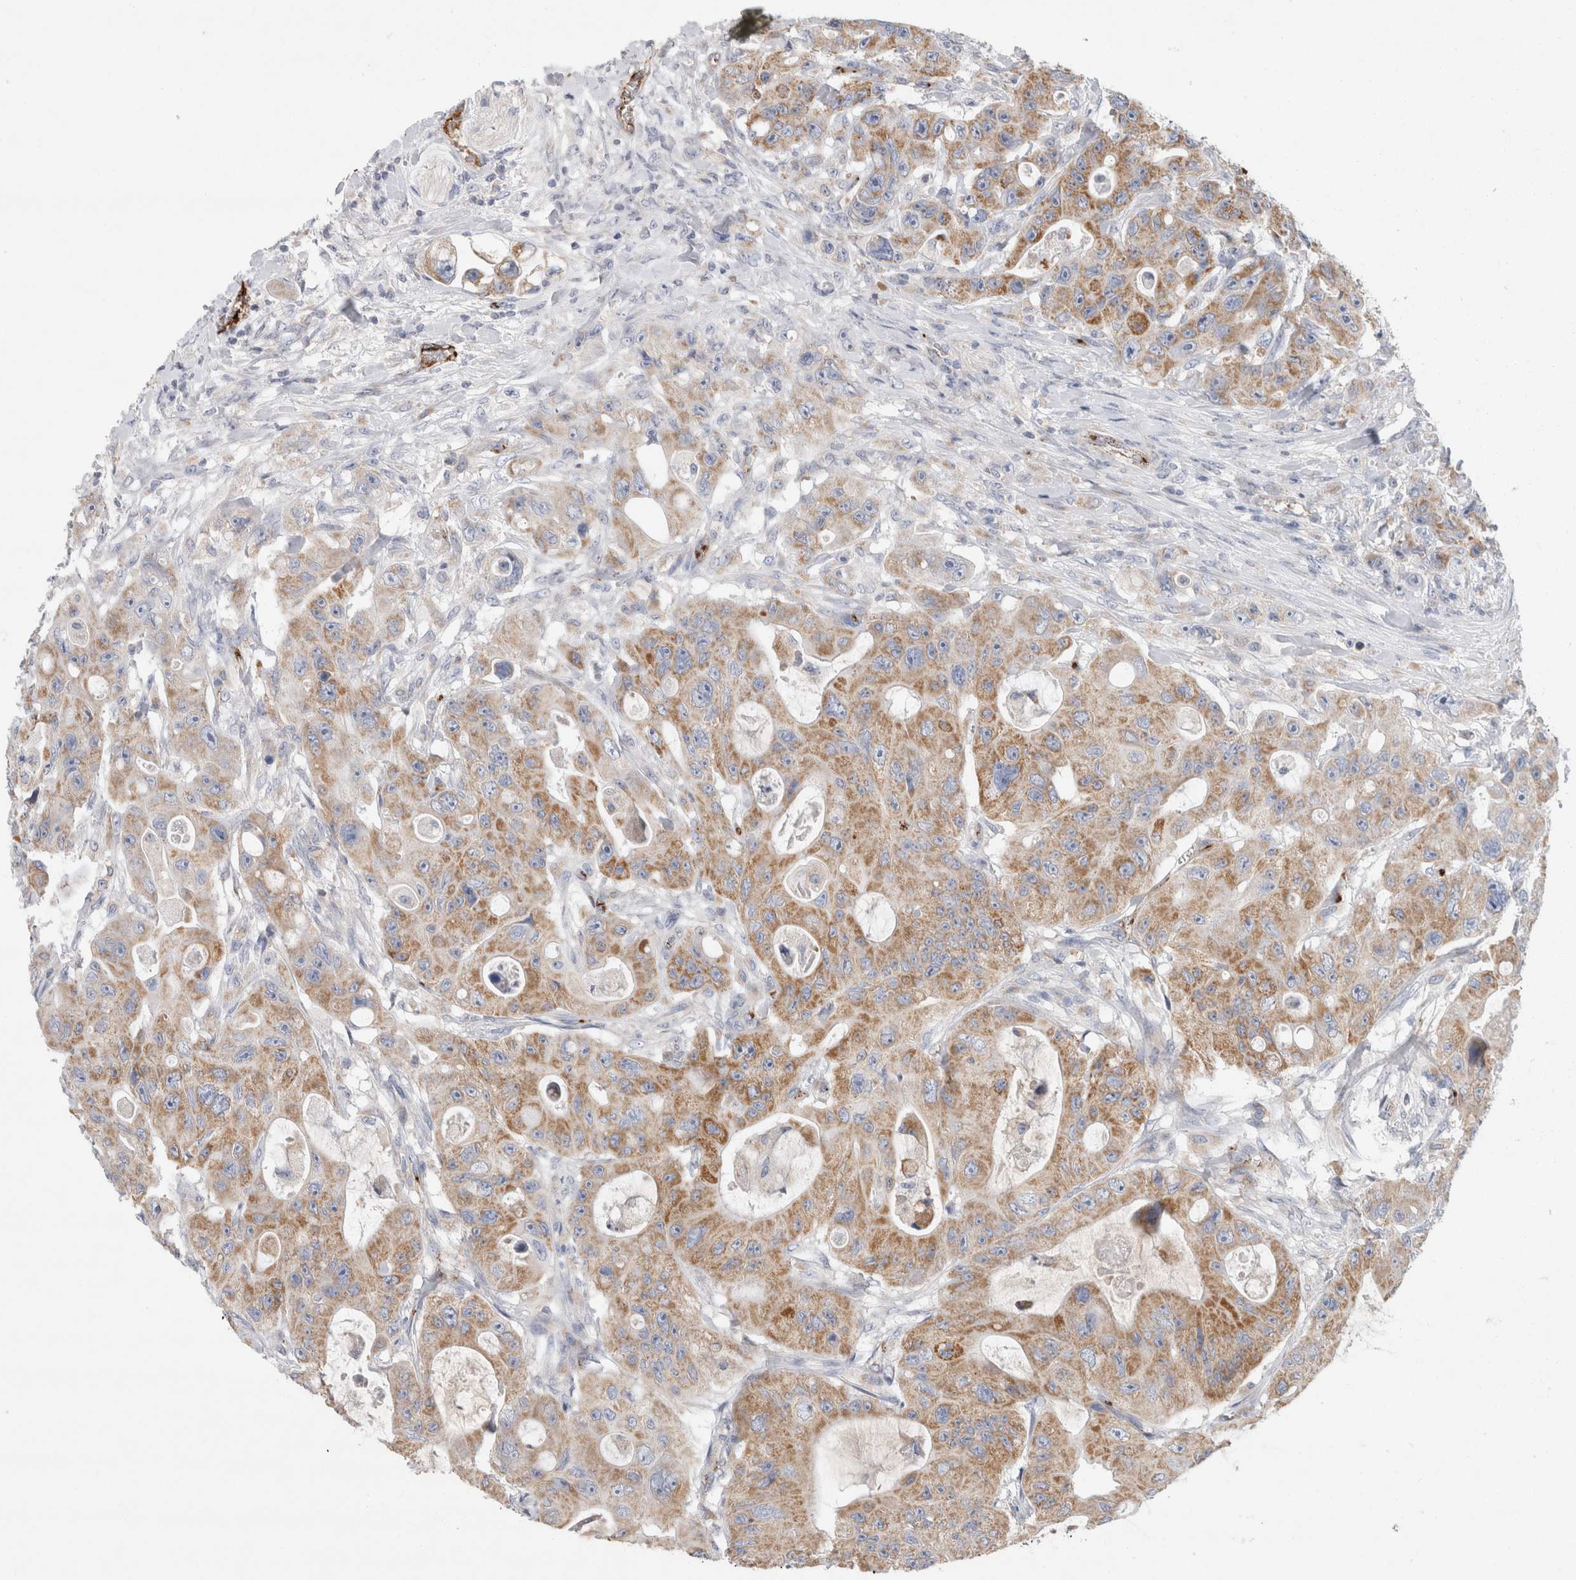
{"staining": {"intensity": "moderate", "quantity": ">75%", "location": "cytoplasmic/membranous"}, "tissue": "colorectal cancer", "cell_type": "Tumor cells", "image_type": "cancer", "snomed": [{"axis": "morphology", "description": "Adenocarcinoma, NOS"}, {"axis": "topography", "description": "Colon"}], "caption": "Immunohistochemistry image of neoplastic tissue: colorectal cancer stained using IHC reveals medium levels of moderate protein expression localized specifically in the cytoplasmic/membranous of tumor cells, appearing as a cytoplasmic/membranous brown color.", "gene": "IARS2", "patient": {"sex": "female", "age": 46}}